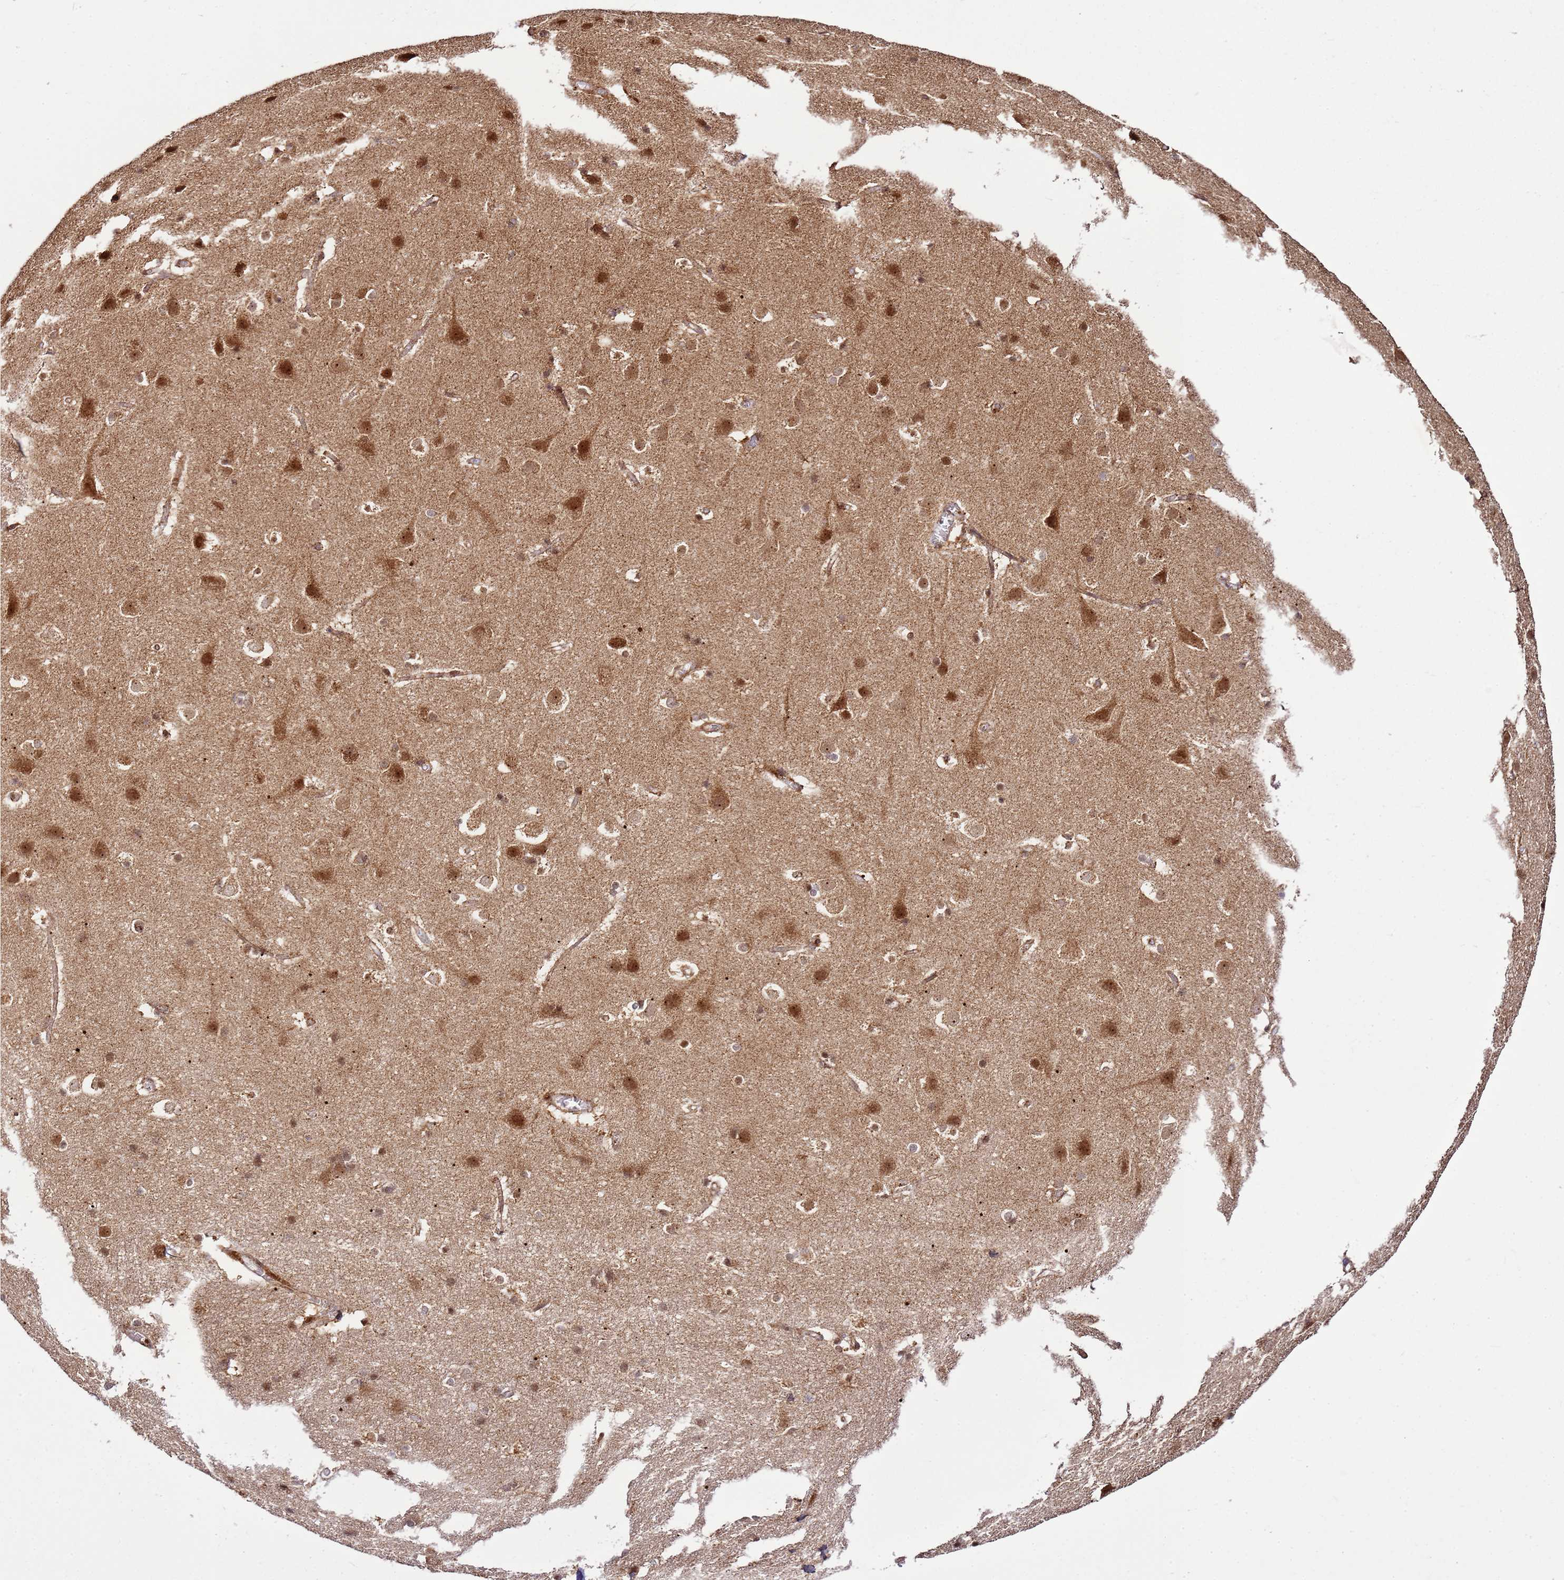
{"staining": {"intensity": "moderate", "quantity": ">75%", "location": "cytoplasmic/membranous"}, "tissue": "cerebral cortex", "cell_type": "Endothelial cells", "image_type": "normal", "snomed": [{"axis": "morphology", "description": "Normal tissue, NOS"}, {"axis": "topography", "description": "Cerebral cortex"}], "caption": "Endothelial cells demonstrate moderate cytoplasmic/membranous staining in about >75% of cells in benign cerebral cortex.", "gene": "RASA3", "patient": {"sex": "male", "age": 54}}